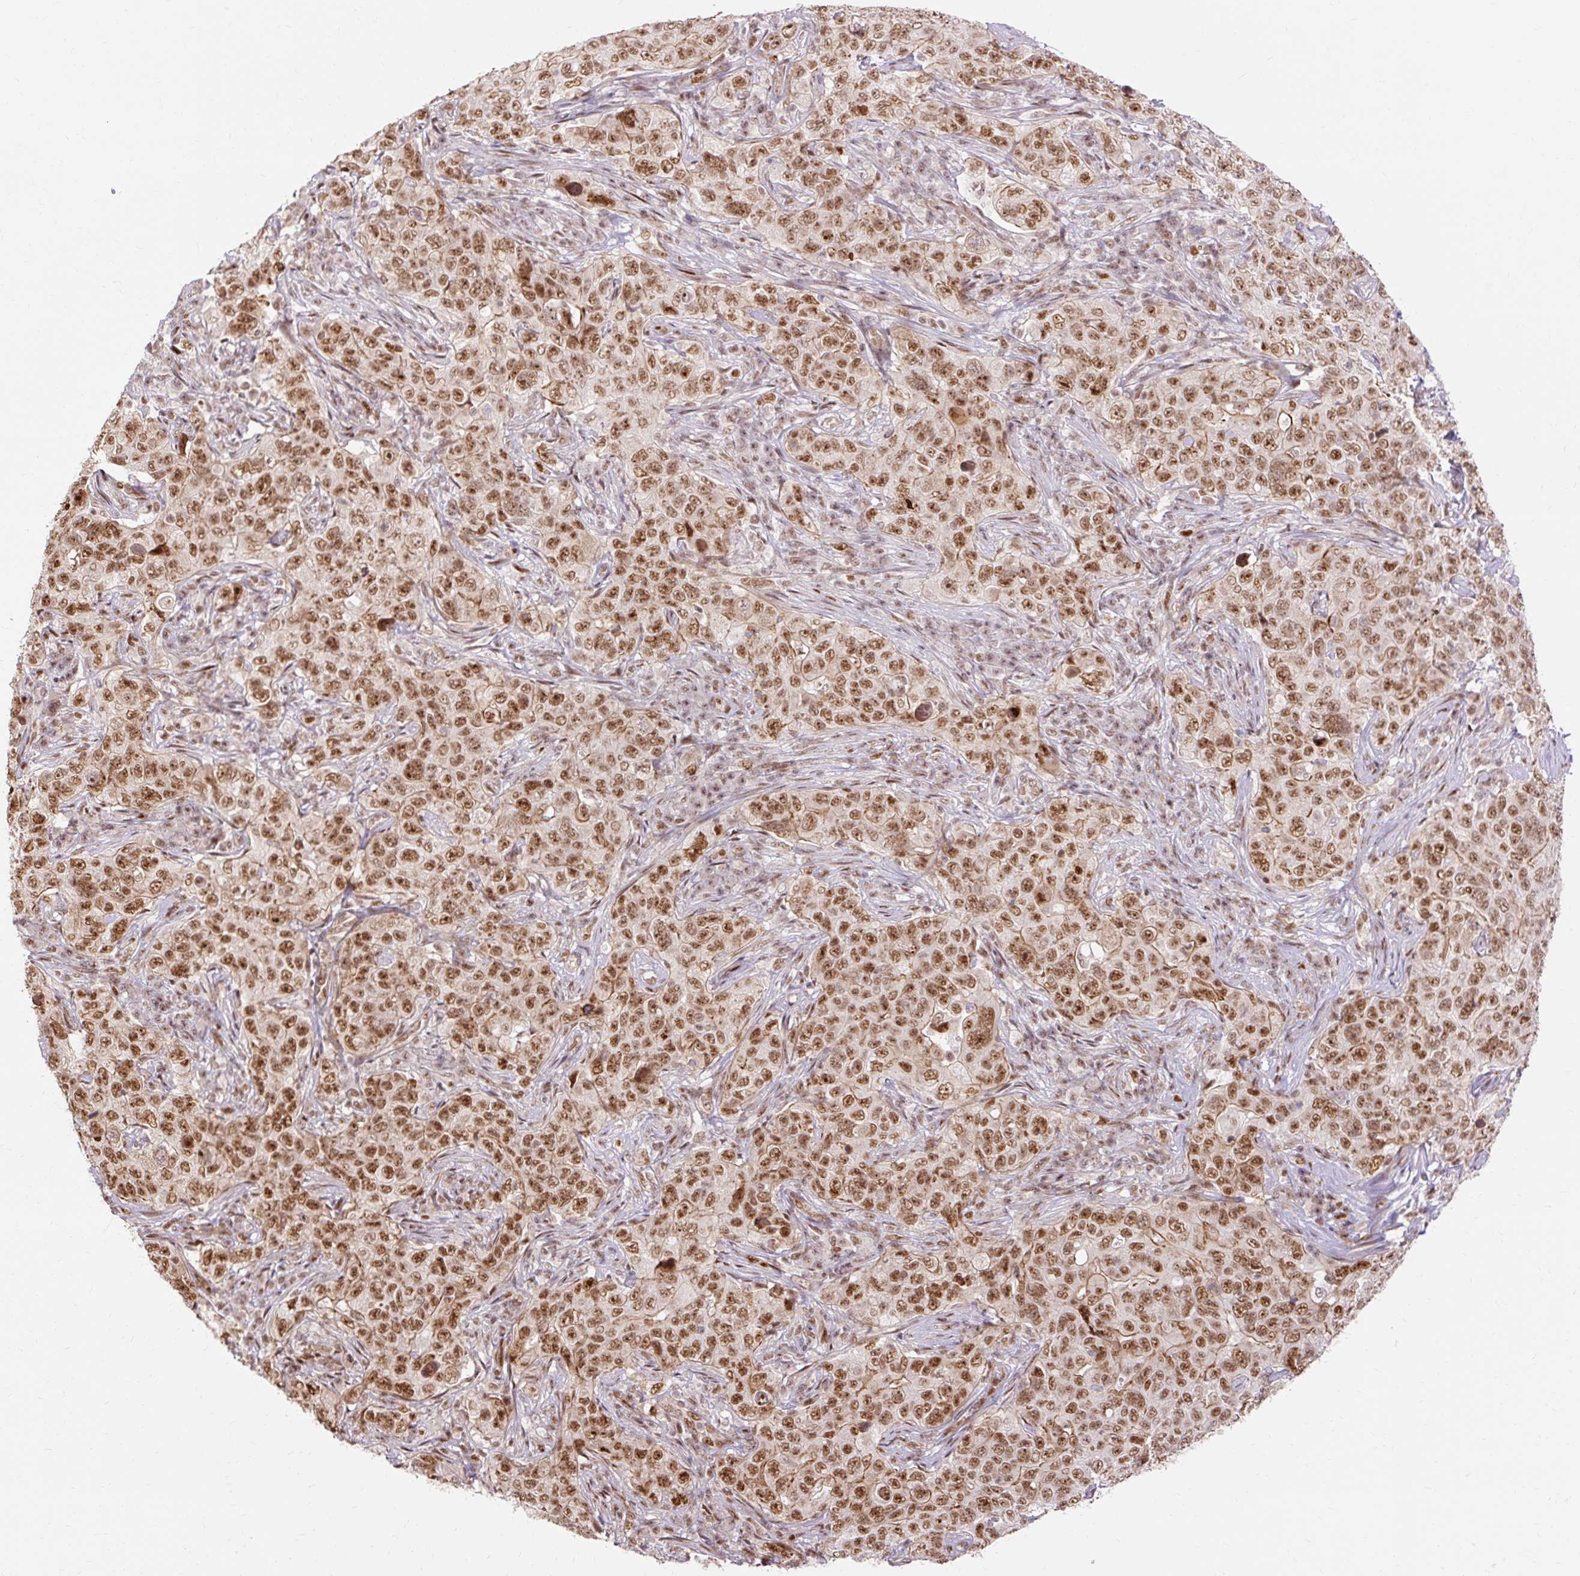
{"staining": {"intensity": "moderate", "quantity": ">75%", "location": "nuclear"}, "tissue": "pancreatic cancer", "cell_type": "Tumor cells", "image_type": "cancer", "snomed": [{"axis": "morphology", "description": "Adenocarcinoma, NOS"}, {"axis": "topography", "description": "Pancreas"}], "caption": "Protein expression analysis of adenocarcinoma (pancreatic) demonstrates moderate nuclear positivity in approximately >75% of tumor cells. The protein of interest is shown in brown color, while the nuclei are stained blue.", "gene": "MECOM", "patient": {"sex": "male", "age": 68}}